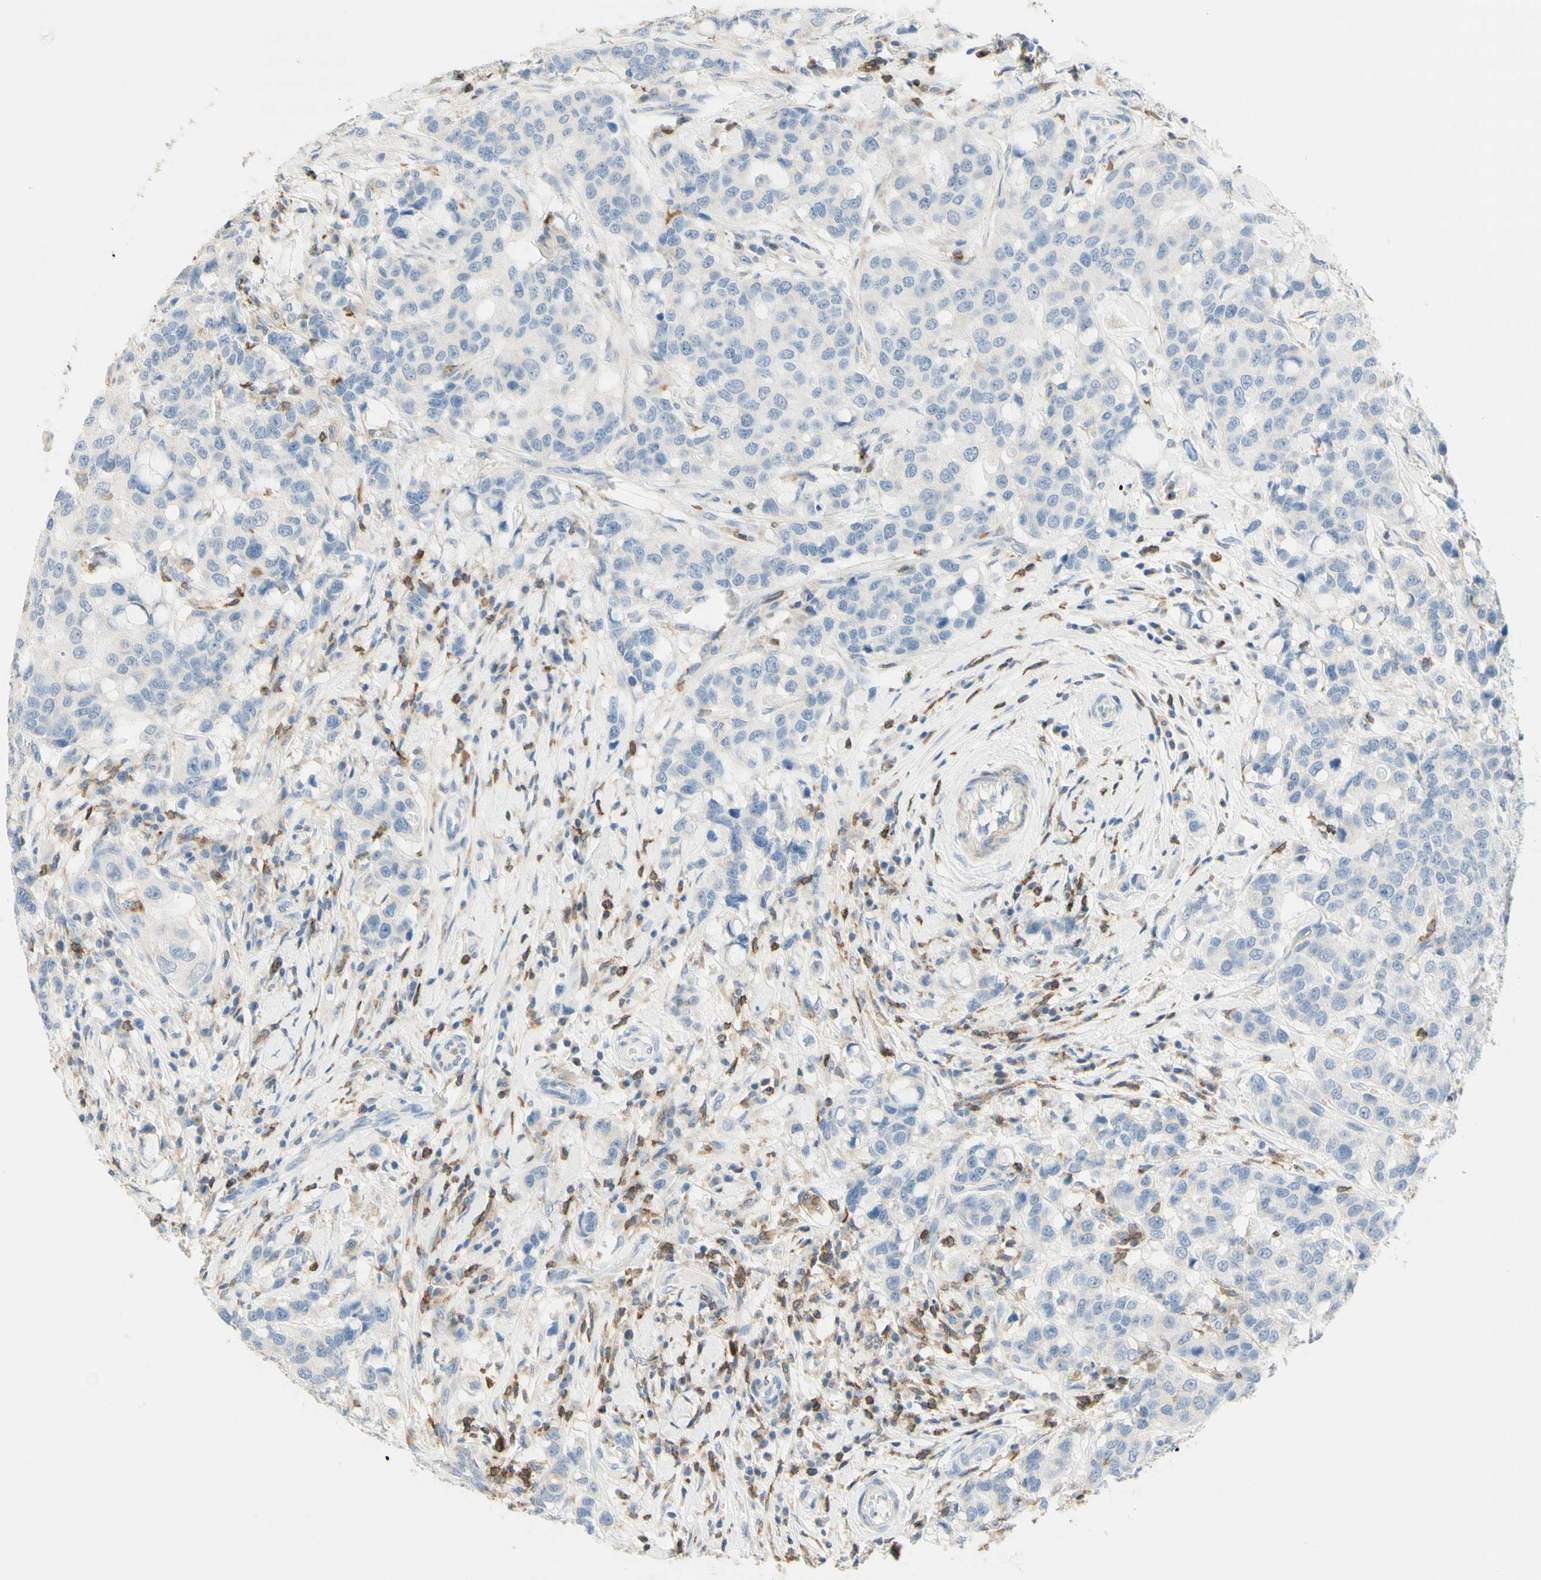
{"staining": {"intensity": "negative", "quantity": "none", "location": "none"}, "tissue": "breast cancer", "cell_type": "Tumor cells", "image_type": "cancer", "snomed": [{"axis": "morphology", "description": "Duct carcinoma"}, {"axis": "topography", "description": "Breast"}], "caption": "Human breast cancer stained for a protein using immunohistochemistry (IHC) demonstrates no staining in tumor cells.", "gene": "SPINK6", "patient": {"sex": "female", "age": 27}}